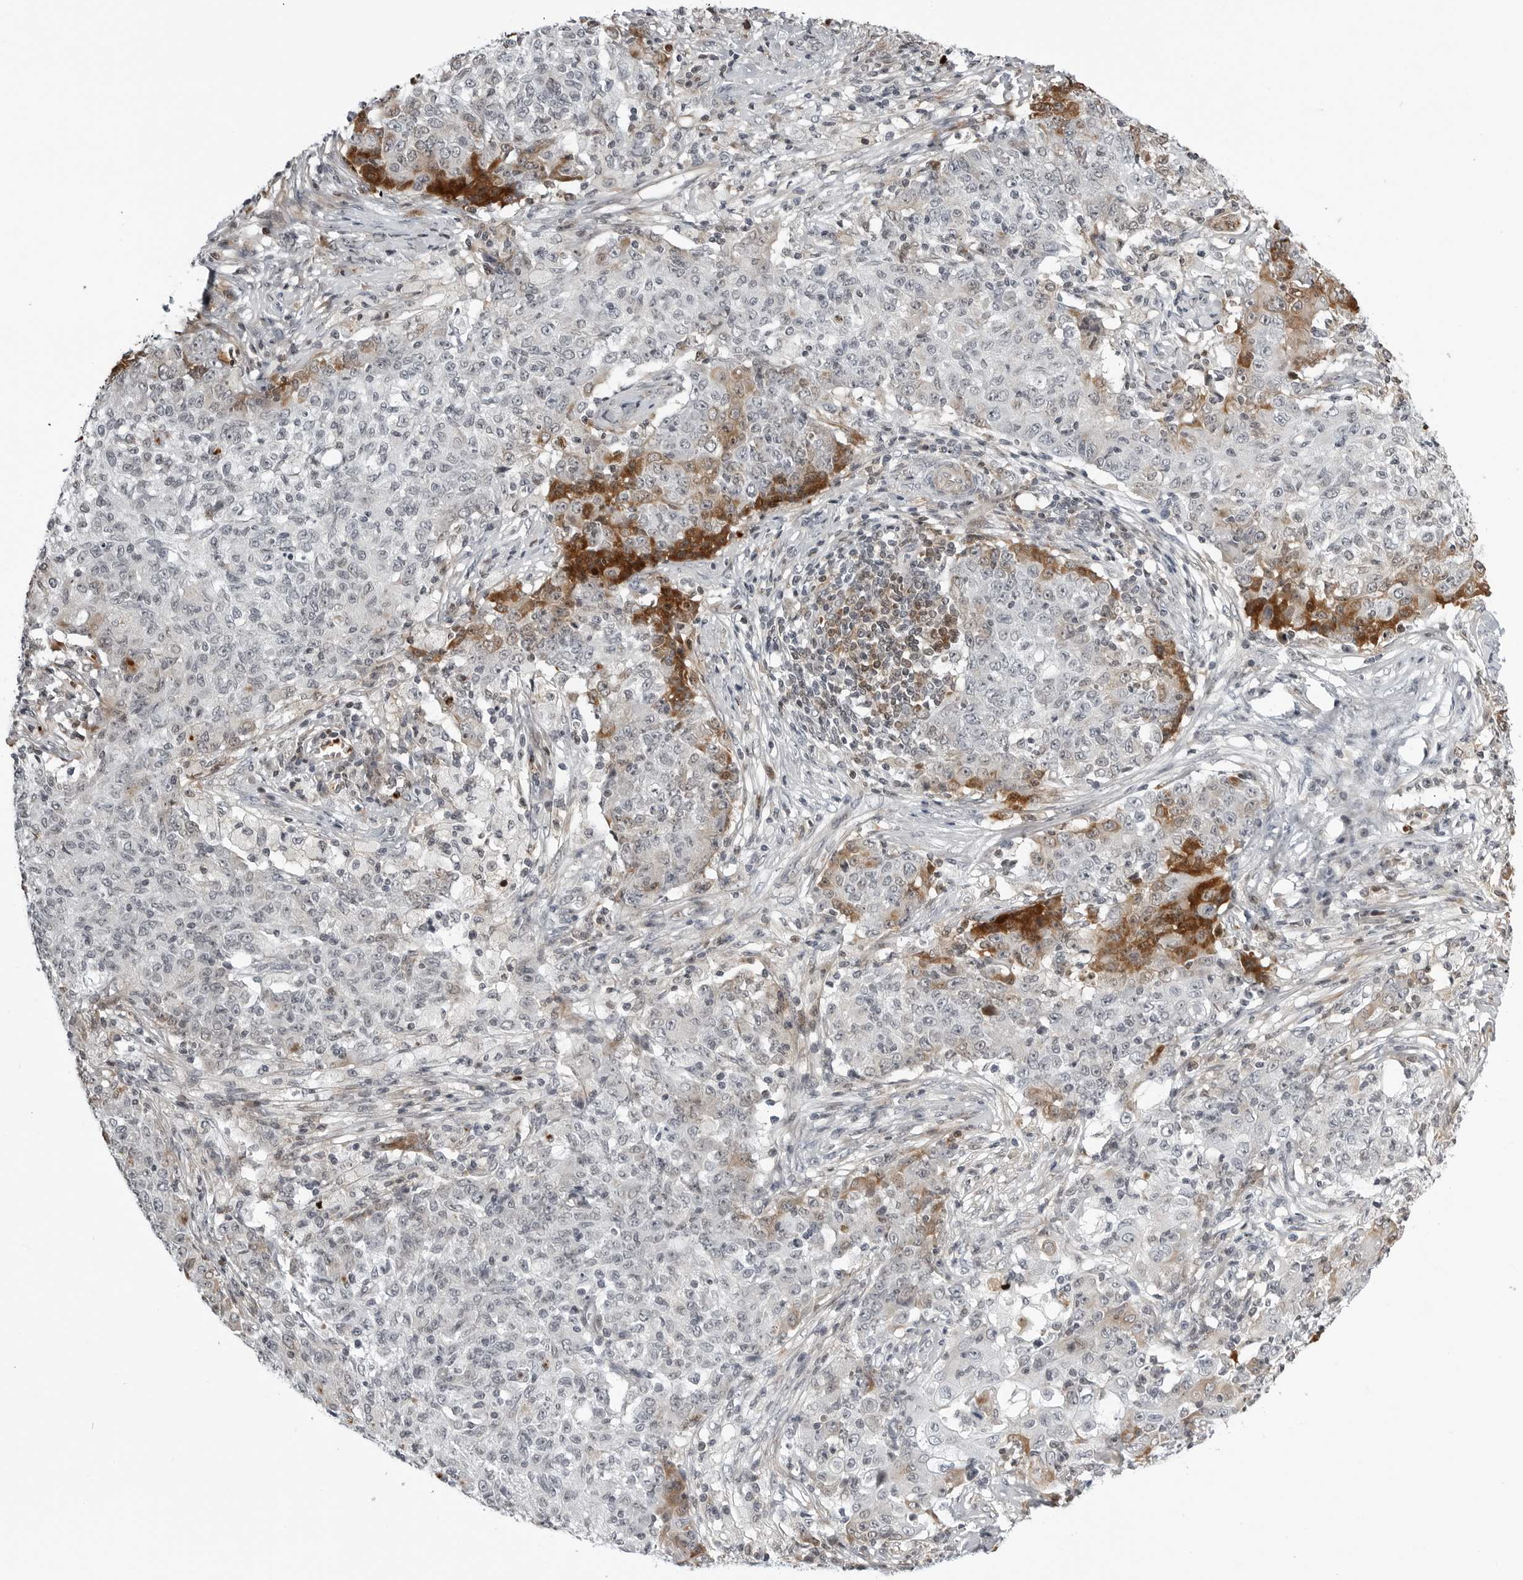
{"staining": {"intensity": "strong", "quantity": "<25%", "location": "cytoplasmic/membranous"}, "tissue": "ovarian cancer", "cell_type": "Tumor cells", "image_type": "cancer", "snomed": [{"axis": "morphology", "description": "Carcinoma, endometroid"}, {"axis": "topography", "description": "Ovary"}], "caption": "A micrograph showing strong cytoplasmic/membranous positivity in about <25% of tumor cells in ovarian cancer (endometroid carcinoma), as visualized by brown immunohistochemical staining.", "gene": "CXCR5", "patient": {"sex": "female", "age": 42}}